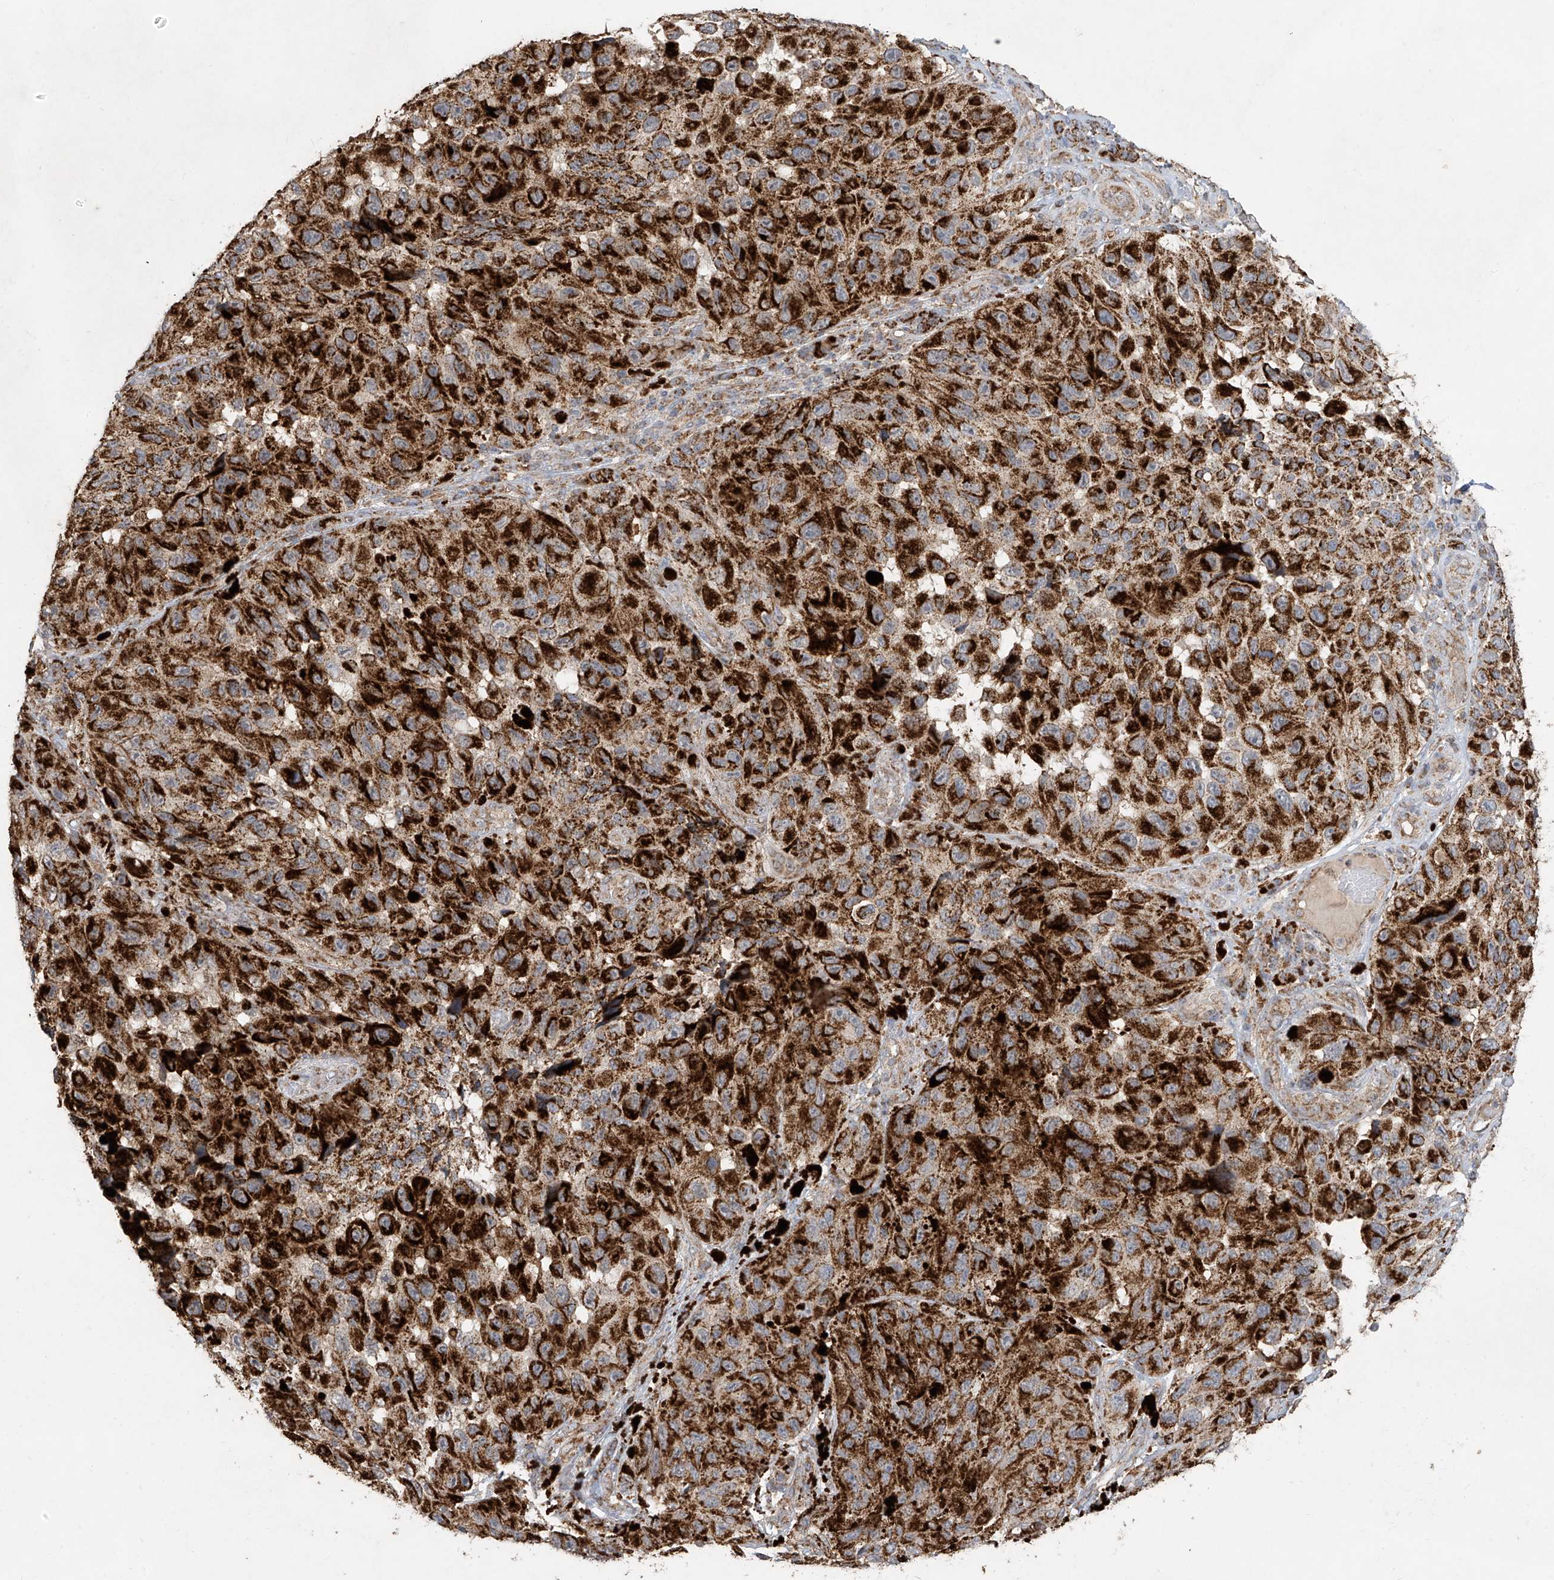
{"staining": {"intensity": "strong", "quantity": ">75%", "location": "cytoplasmic/membranous"}, "tissue": "melanoma", "cell_type": "Tumor cells", "image_type": "cancer", "snomed": [{"axis": "morphology", "description": "Malignant melanoma, NOS"}, {"axis": "topography", "description": "Skin"}], "caption": "A brown stain shows strong cytoplasmic/membranous expression of a protein in human melanoma tumor cells.", "gene": "UQCC1", "patient": {"sex": "female", "age": 73}}